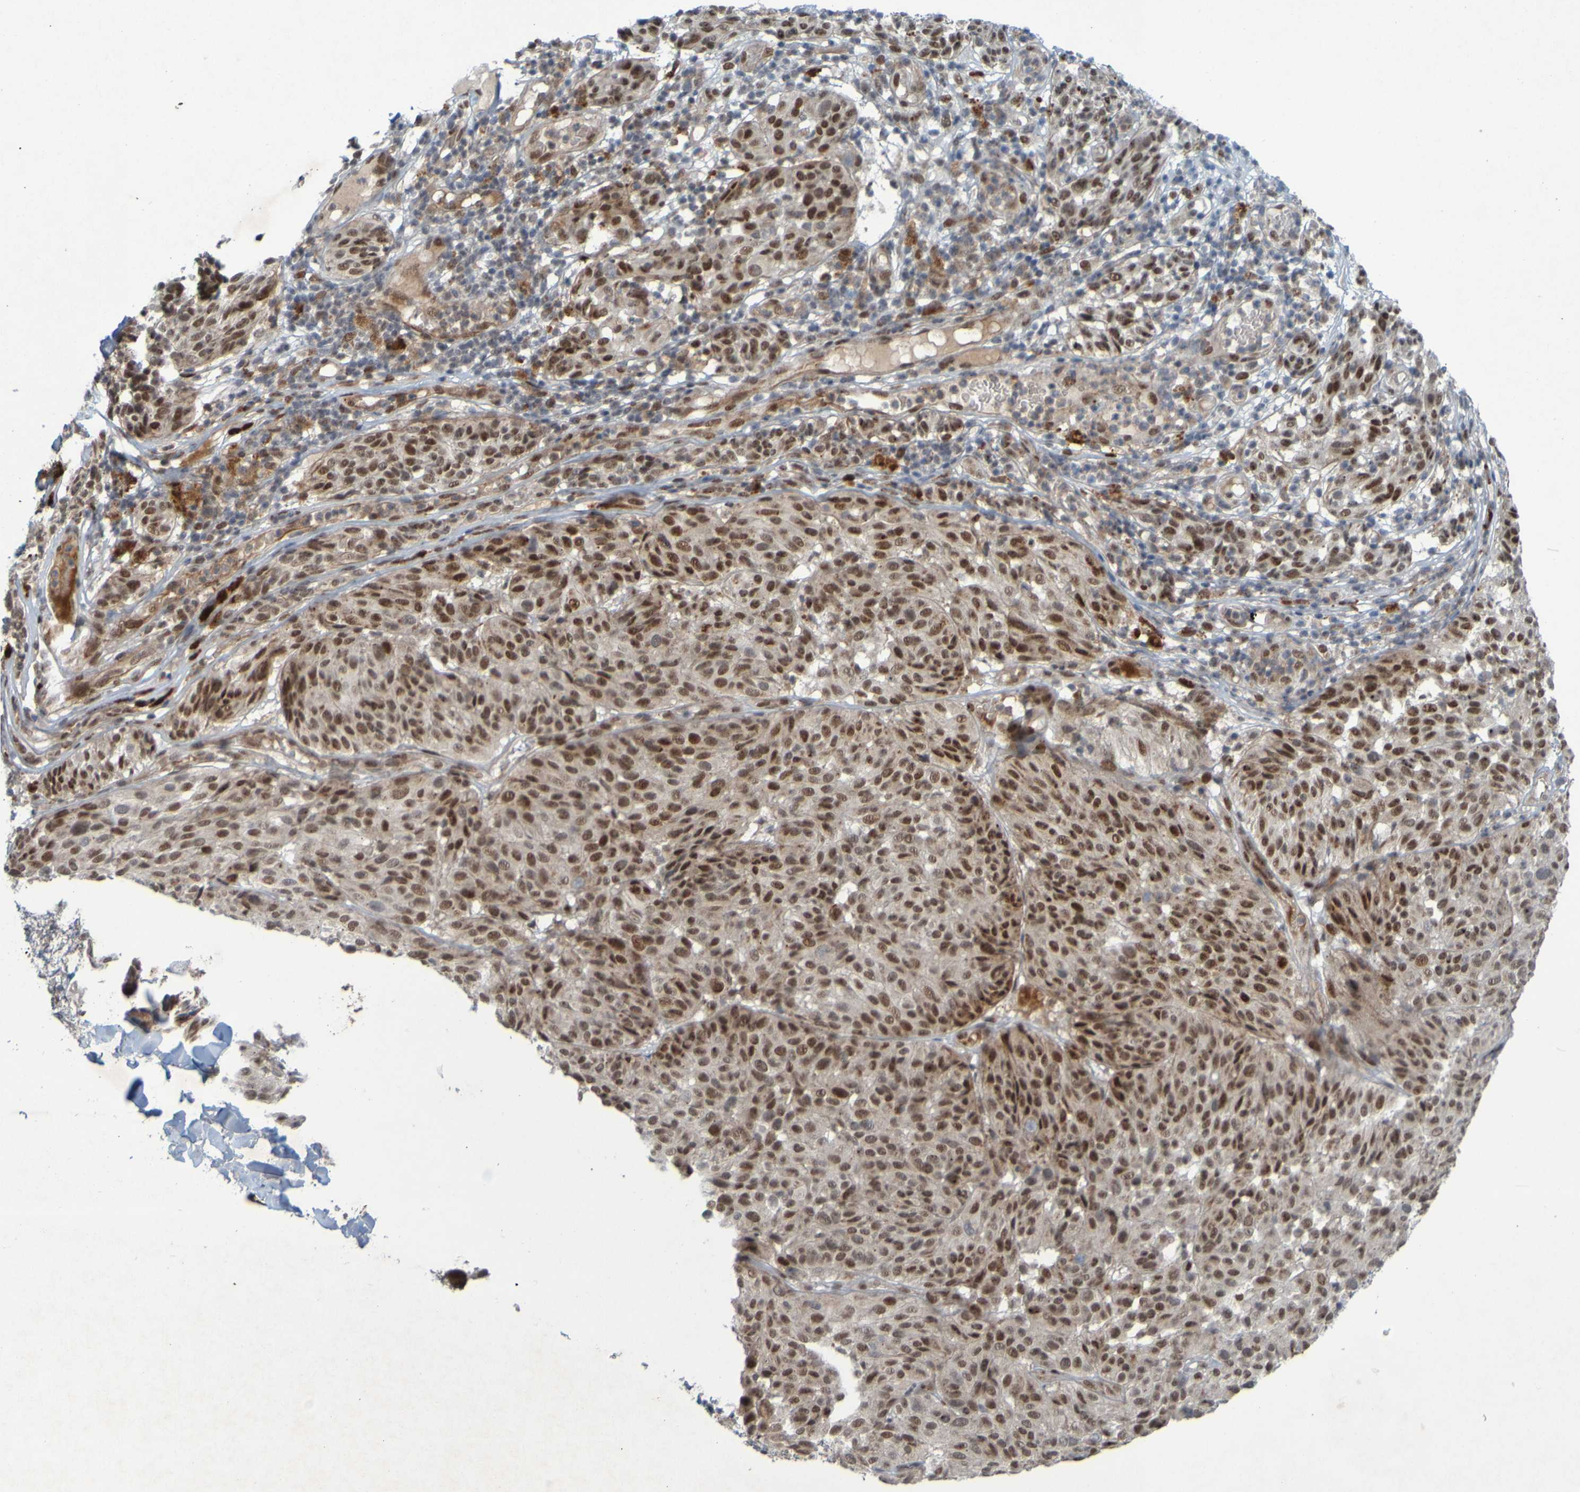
{"staining": {"intensity": "moderate", "quantity": ">75%", "location": "nuclear"}, "tissue": "melanoma", "cell_type": "Tumor cells", "image_type": "cancer", "snomed": [{"axis": "morphology", "description": "Malignant melanoma, NOS"}, {"axis": "topography", "description": "Skin"}], "caption": "IHC staining of melanoma, which demonstrates medium levels of moderate nuclear positivity in about >75% of tumor cells indicating moderate nuclear protein staining. The staining was performed using DAB (brown) for protein detection and nuclei were counterstained in hematoxylin (blue).", "gene": "MCPH1", "patient": {"sex": "female", "age": 46}}